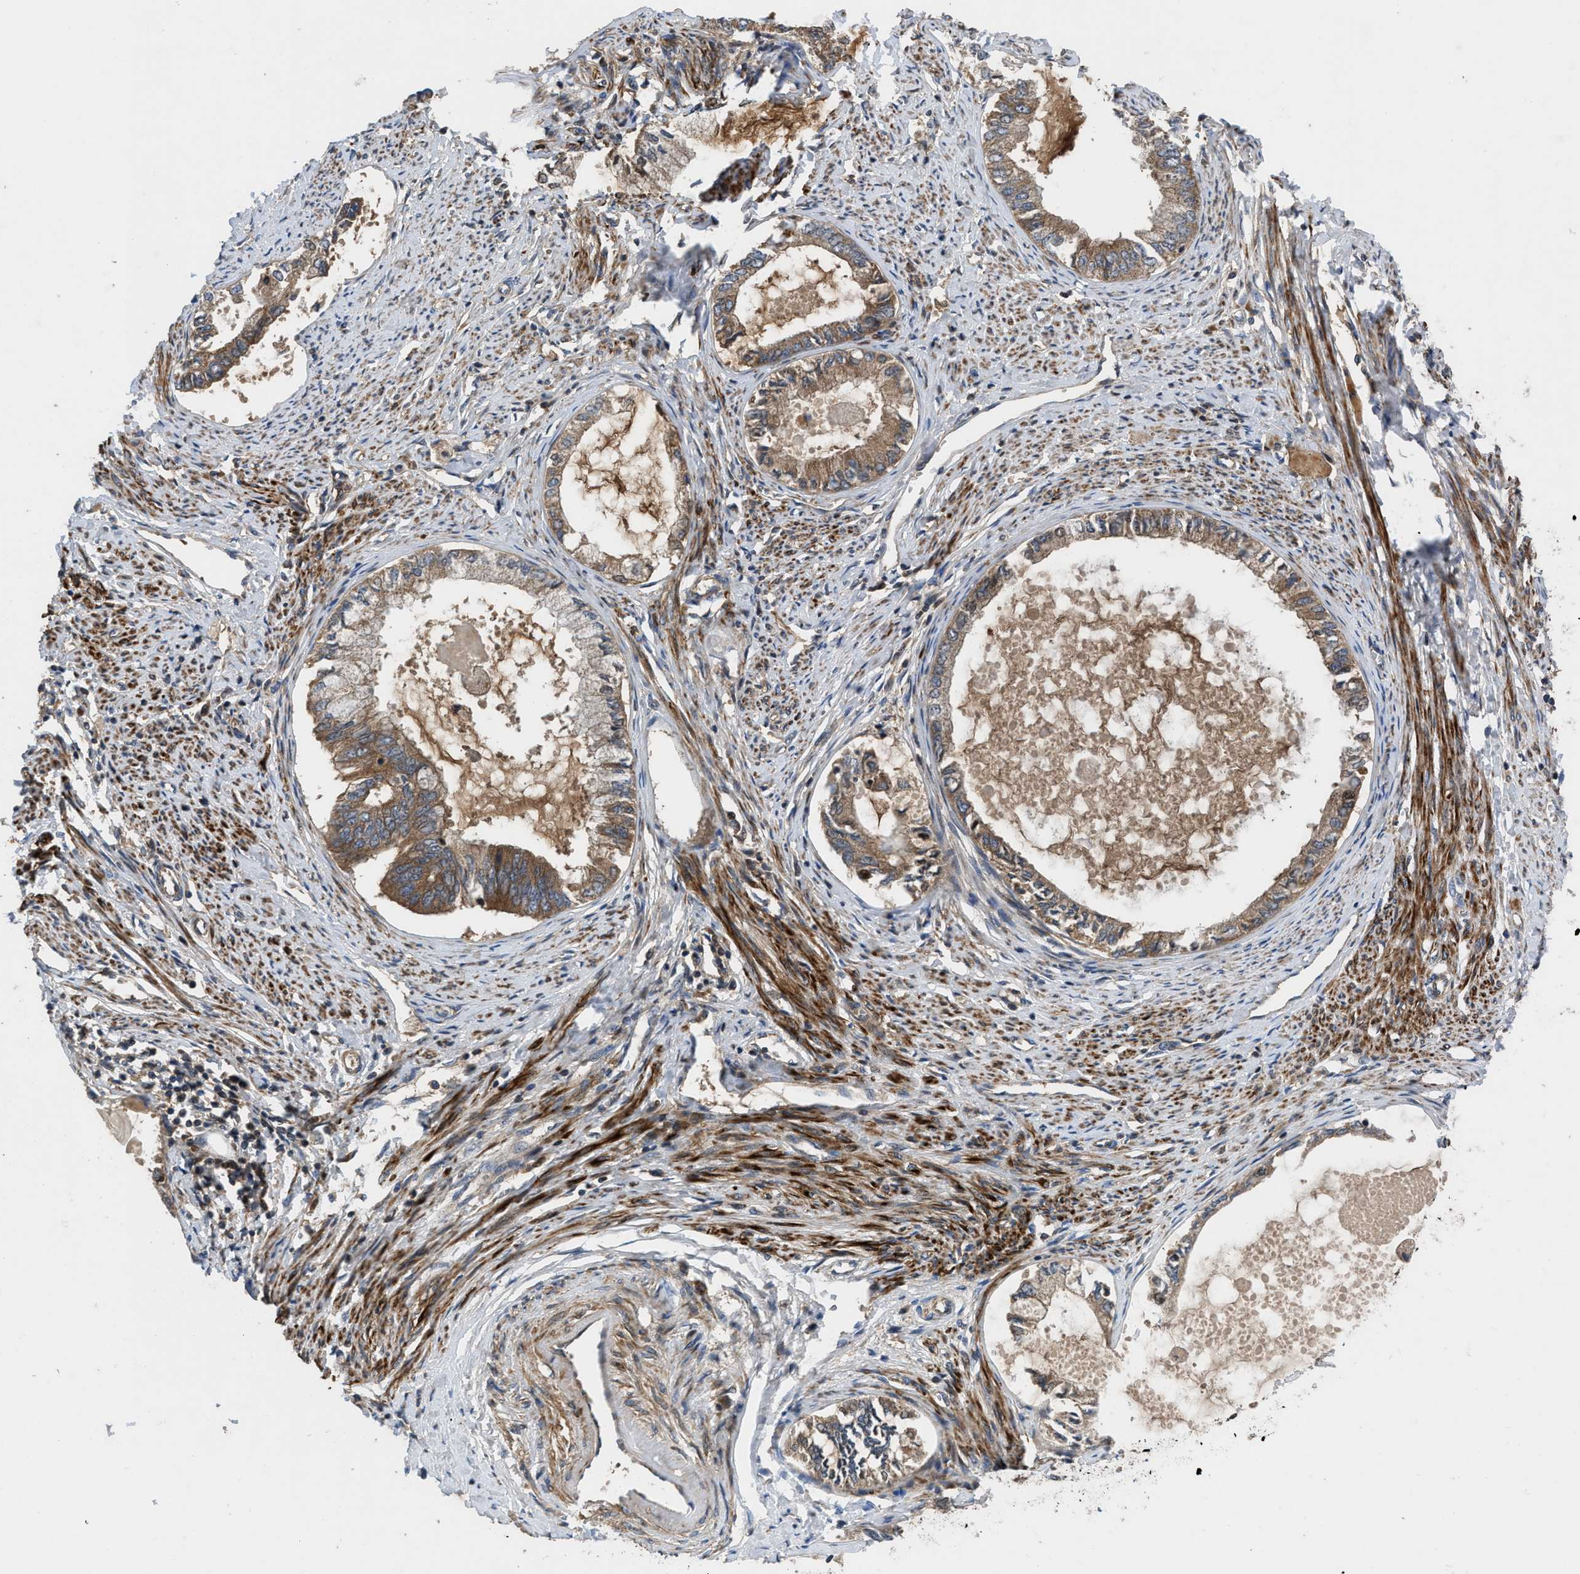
{"staining": {"intensity": "moderate", "quantity": ">75%", "location": "cytoplasmic/membranous"}, "tissue": "endometrial cancer", "cell_type": "Tumor cells", "image_type": "cancer", "snomed": [{"axis": "morphology", "description": "Adenocarcinoma, NOS"}, {"axis": "topography", "description": "Endometrium"}], "caption": "Approximately >75% of tumor cells in adenocarcinoma (endometrial) demonstrate moderate cytoplasmic/membranous protein expression as visualized by brown immunohistochemical staining.", "gene": "CNNM3", "patient": {"sex": "female", "age": 86}}